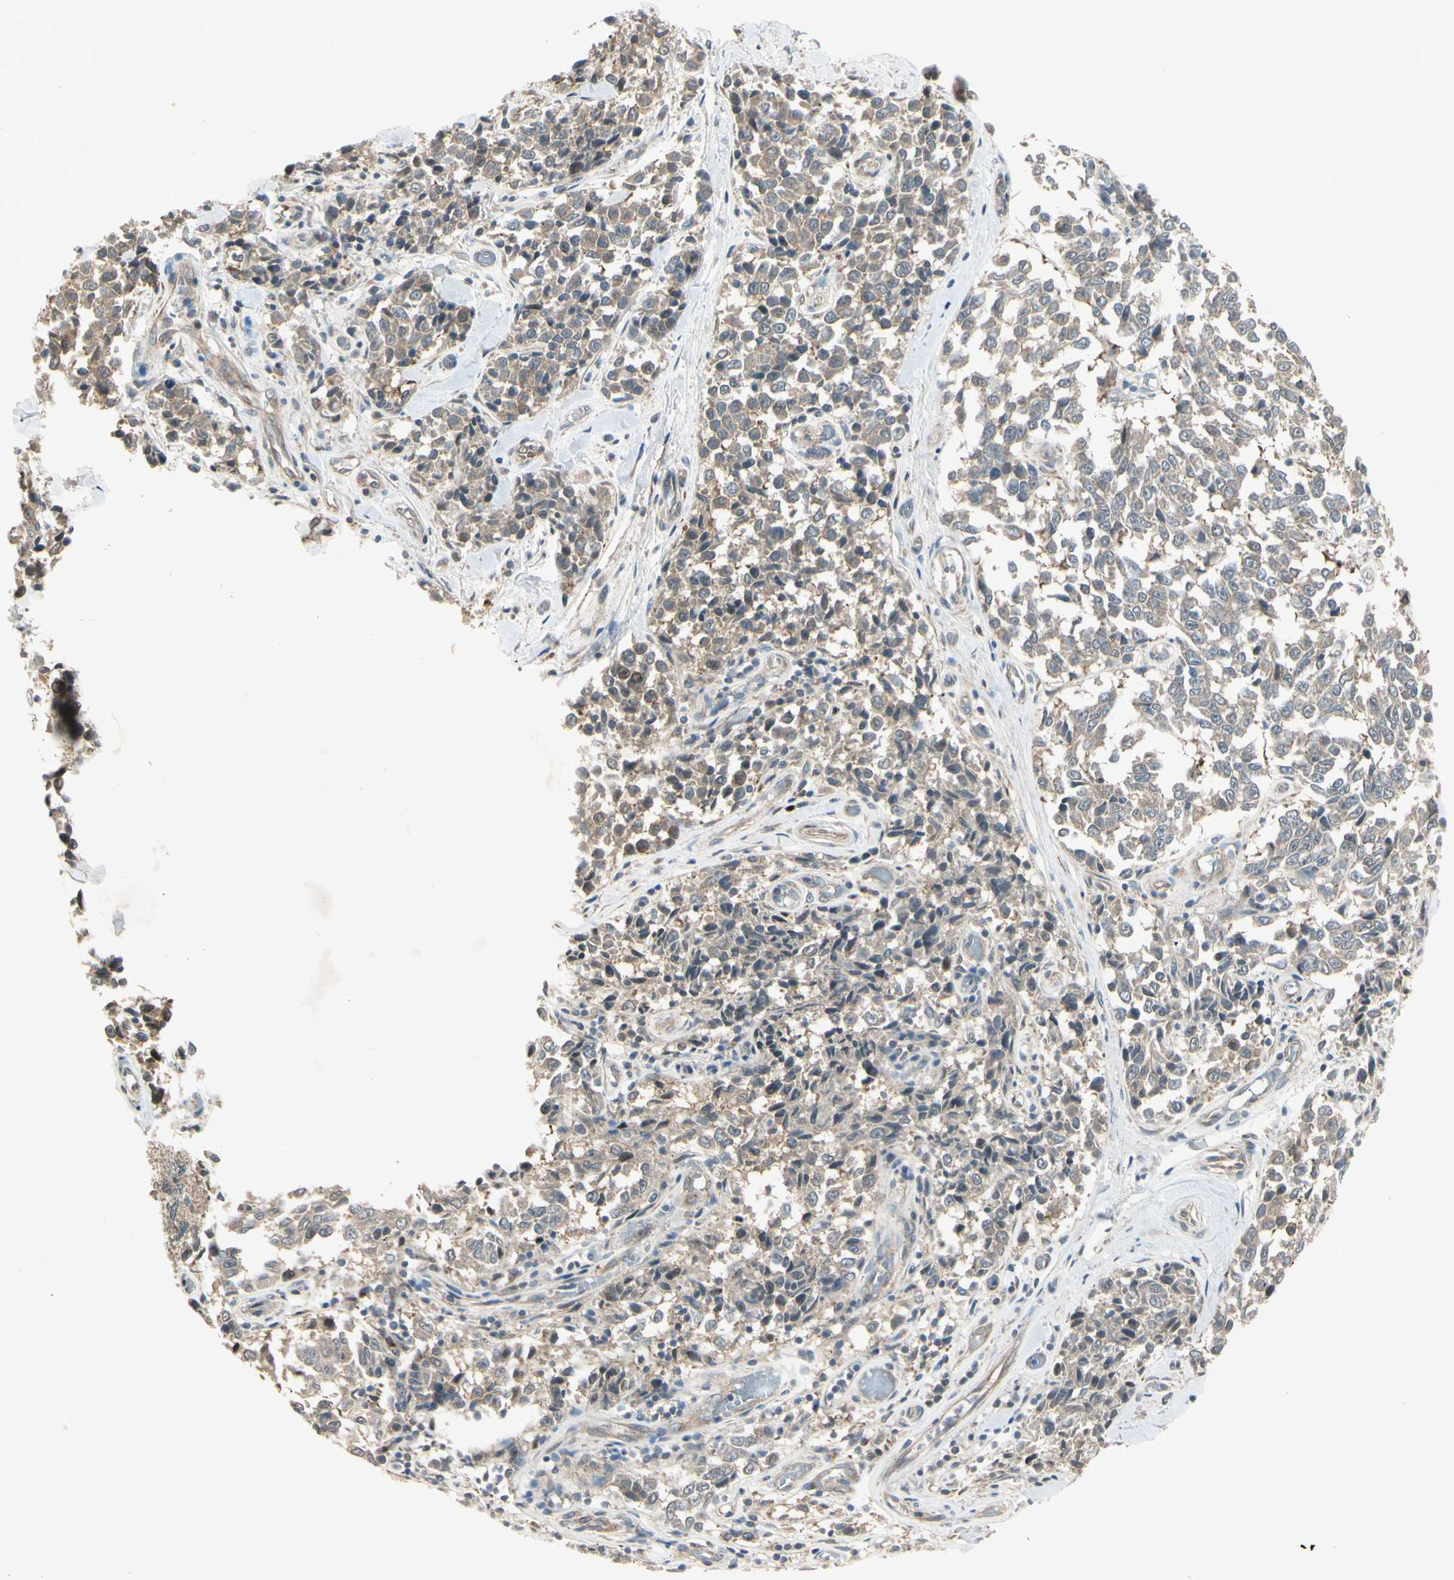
{"staining": {"intensity": "negative", "quantity": "none", "location": "none"}, "tissue": "melanoma", "cell_type": "Tumor cells", "image_type": "cancer", "snomed": [{"axis": "morphology", "description": "Malignant melanoma, NOS"}, {"axis": "topography", "description": "Skin"}], "caption": "This is an immunohistochemistry image of melanoma. There is no staining in tumor cells.", "gene": "FHDC1", "patient": {"sex": "female", "age": 64}}